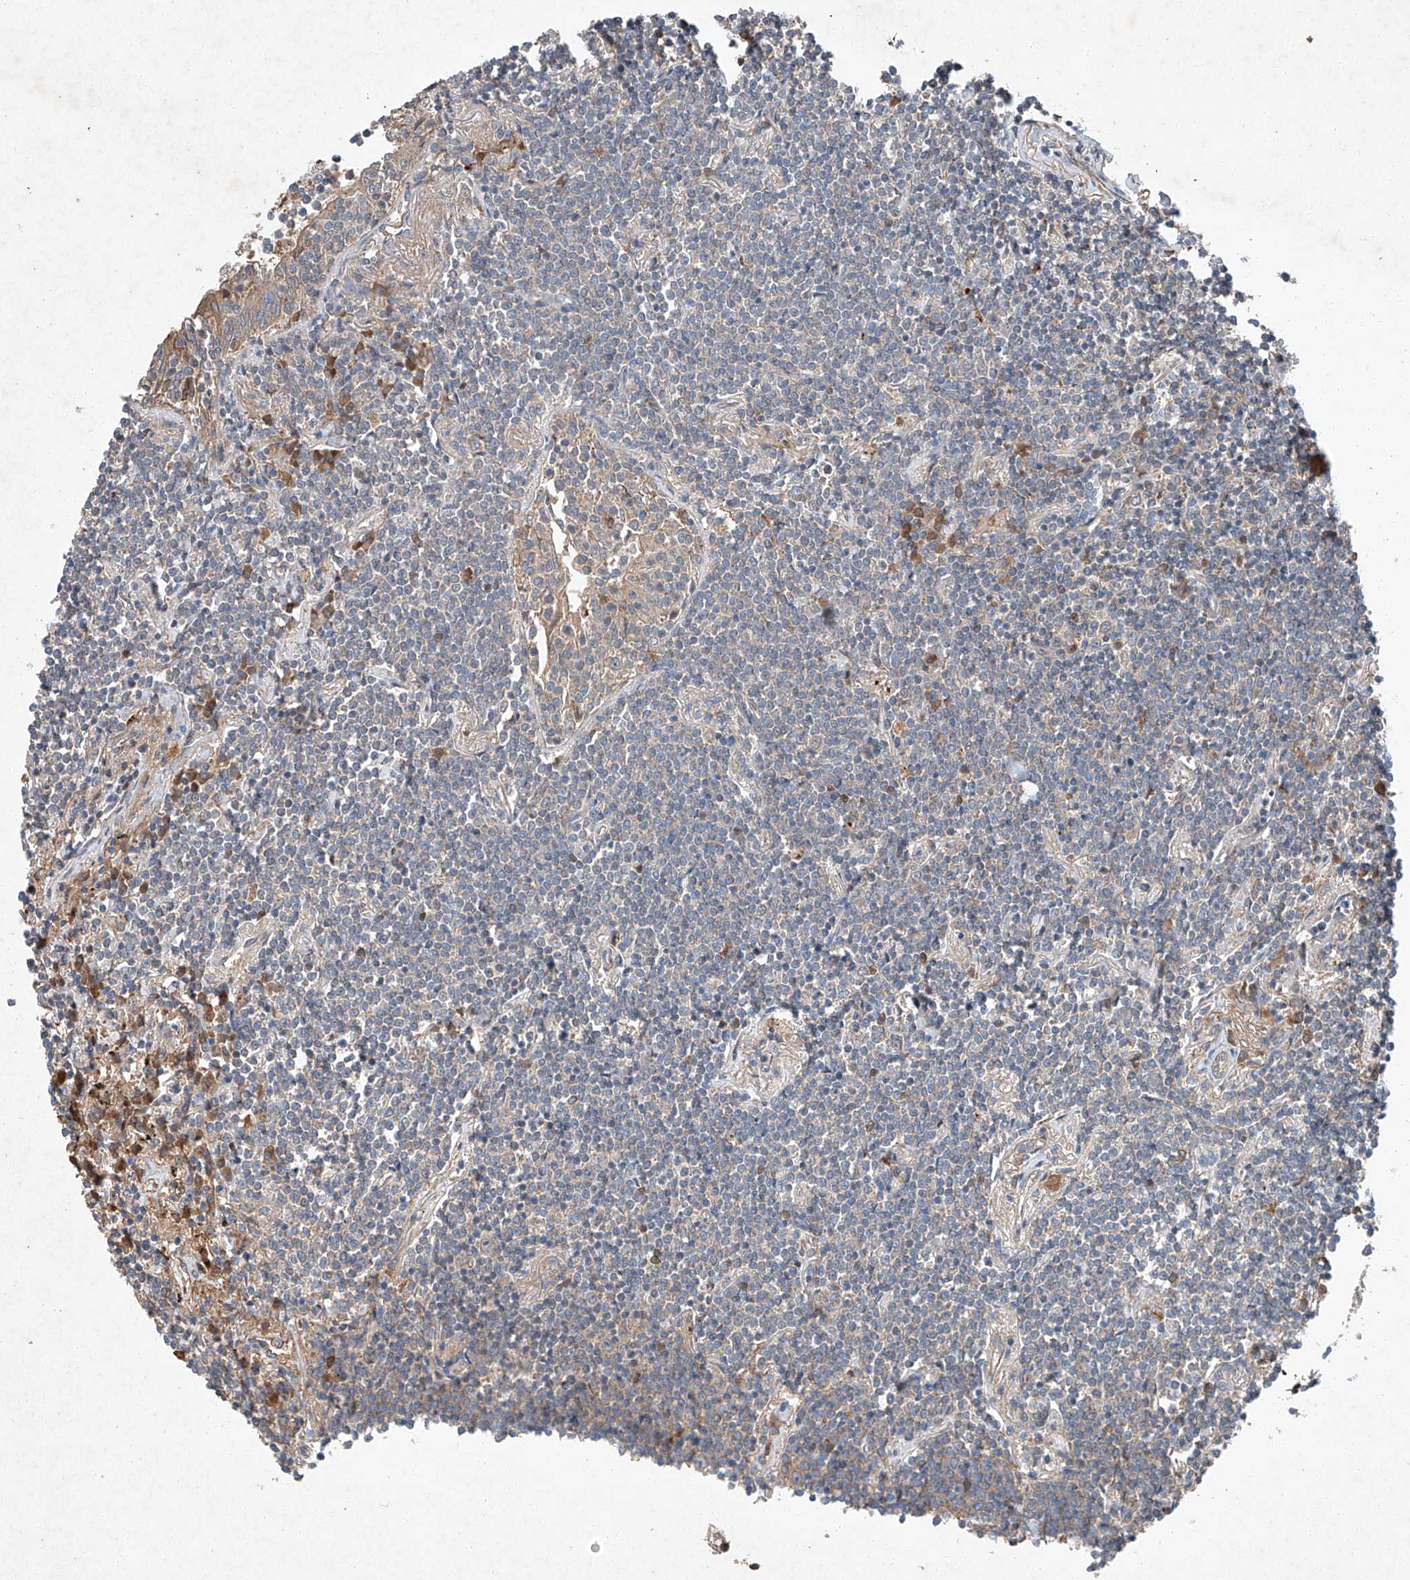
{"staining": {"intensity": "negative", "quantity": "none", "location": "none"}, "tissue": "lymphoma", "cell_type": "Tumor cells", "image_type": "cancer", "snomed": [{"axis": "morphology", "description": "Malignant lymphoma, non-Hodgkin's type, Low grade"}, {"axis": "topography", "description": "Lung"}], "caption": "Protein analysis of low-grade malignant lymphoma, non-Hodgkin's type shows no significant staining in tumor cells.", "gene": "RUSC1", "patient": {"sex": "female", "age": 71}}